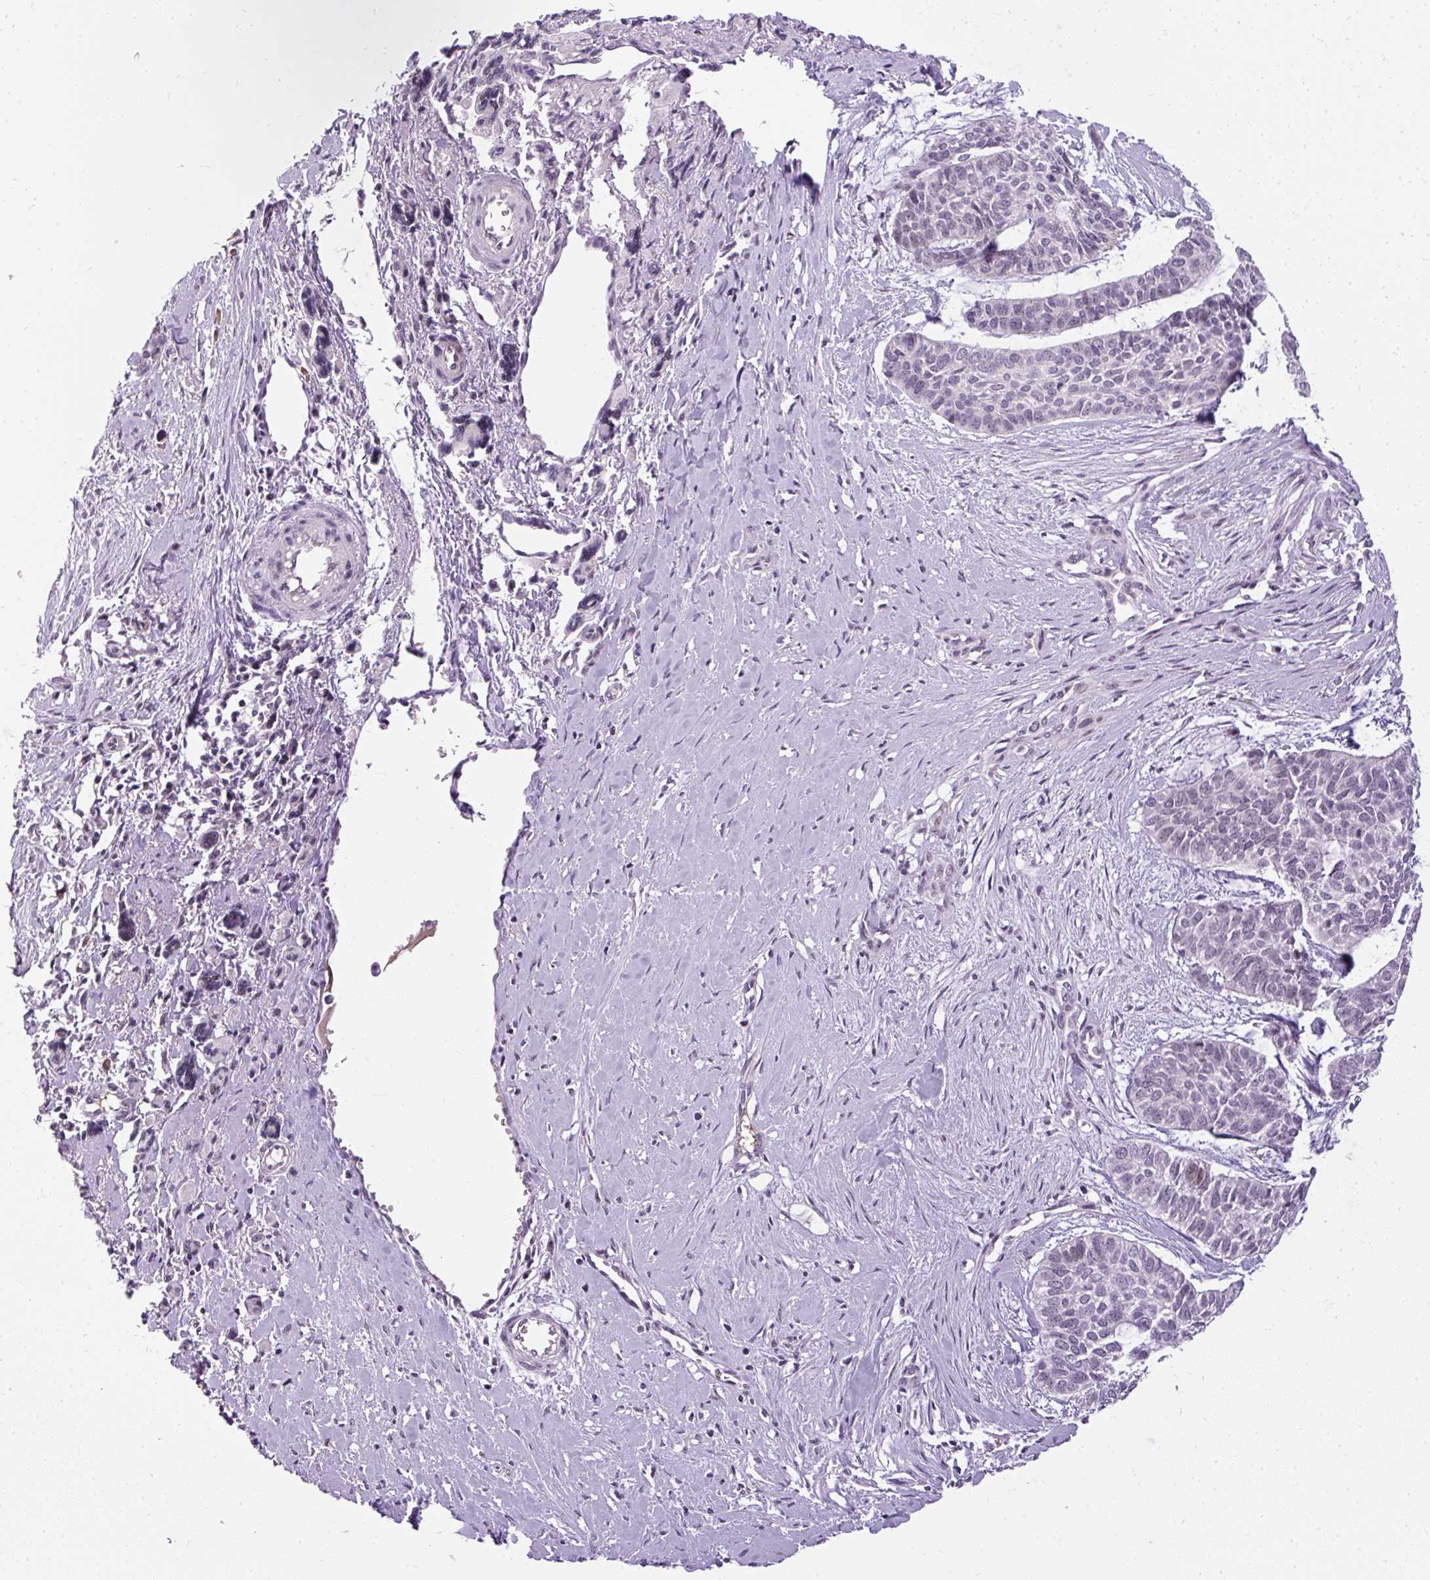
{"staining": {"intensity": "weak", "quantity": "<25%", "location": "nuclear"}, "tissue": "skin cancer", "cell_type": "Tumor cells", "image_type": "cancer", "snomed": [{"axis": "morphology", "description": "Basal cell carcinoma"}, {"axis": "topography", "description": "Skin"}], "caption": "Skin cancer was stained to show a protein in brown. There is no significant staining in tumor cells.", "gene": "ARHGEF18", "patient": {"sex": "female", "age": 64}}